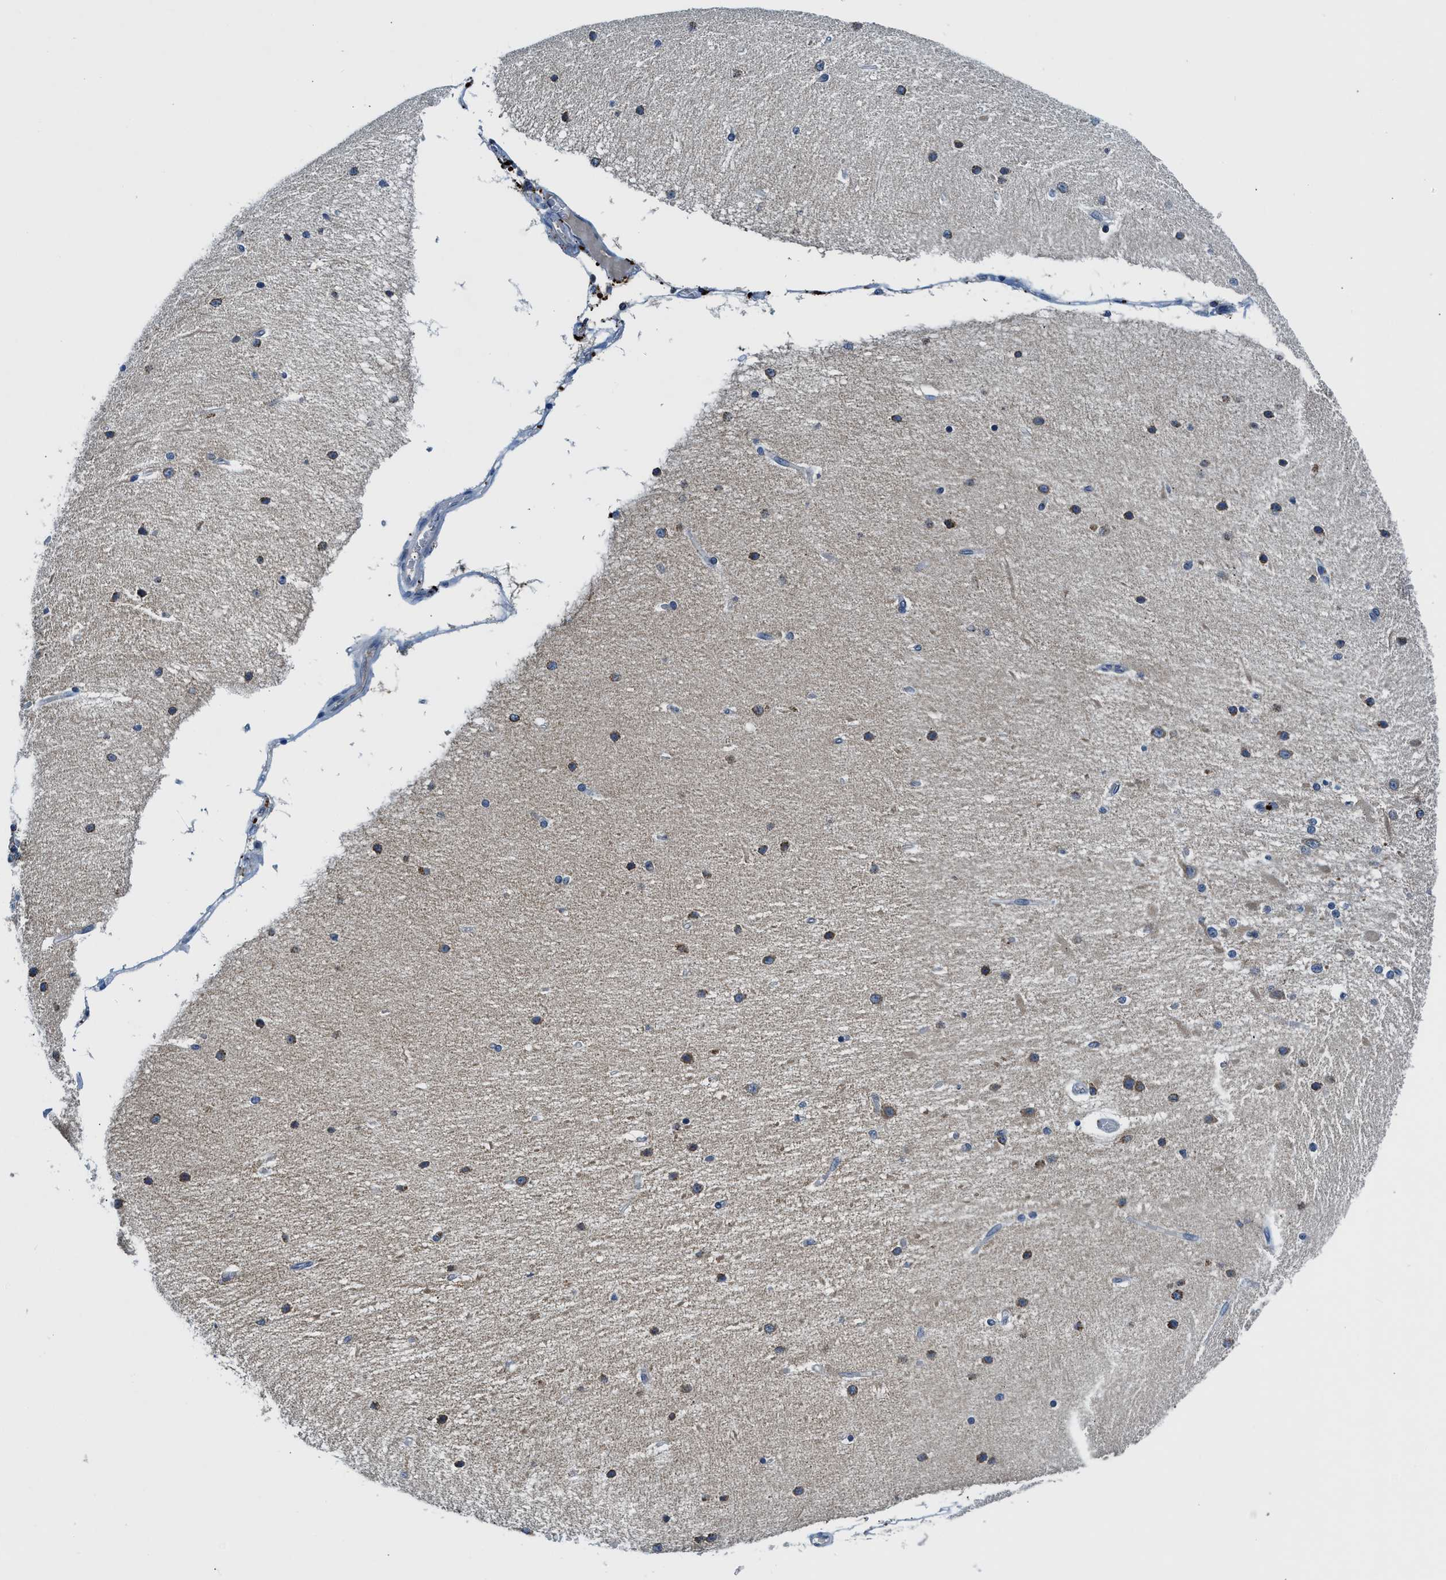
{"staining": {"intensity": "strong", "quantity": "25%-75%", "location": "cytoplasmic/membranous"}, "tissue": "cerebellum", "cell_type": "Cells in granular layer", "image_type": "normal", "snomed": [{"axis": "morphology", "description": "Normal tissue, NOS"}, {"axis": "topography", "description": "Cerebellum"}], "caption": "This image demonstrates immunohistochemistry (IHC) staining of normal cerebellum, with high strong cytoplasmic/membranous positivity in approximately 25%-75% of cells in granular layer.", "gene": "PAFAH2", "patient": {"sex": "female", "age": 54}}